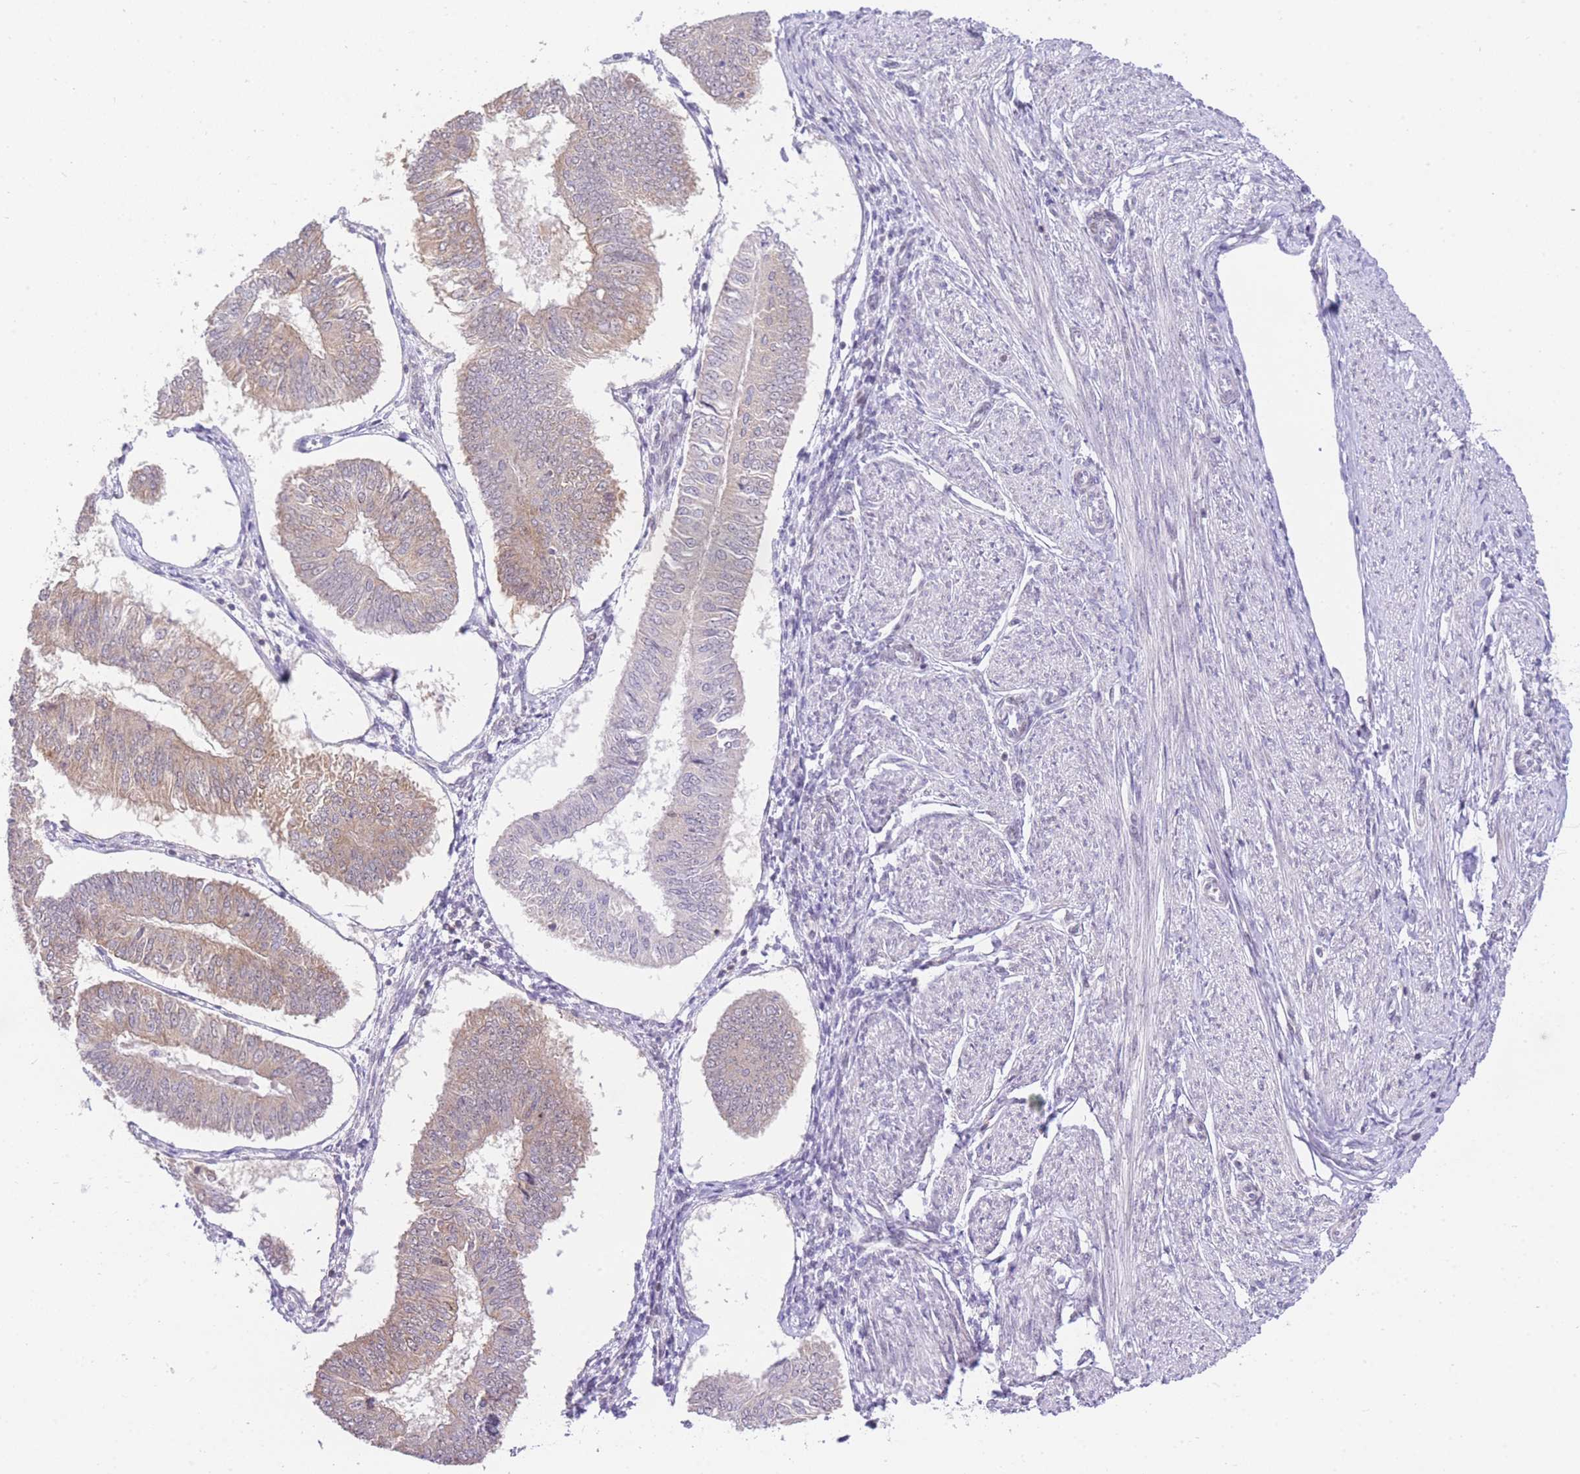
{"staining": {"intensity": "weak", "quantity": "<25%", "location": "nuclear"}, "tissue": "endometrial cancer", "cell_type": "Tumor cells", "image_type": "cancer", "snomed": [{"axis": "morphology", "description": "Adenocarcinoma, NOS"}, {"axis": "topography", "description": "Endometrium"}], "caption": "Protein analysis of endometrial cancer (adenocarcinoma) shows no significant expression in tumor cells.", "gene": "STK39", "patient": {"sex": "female", "age": 58}}